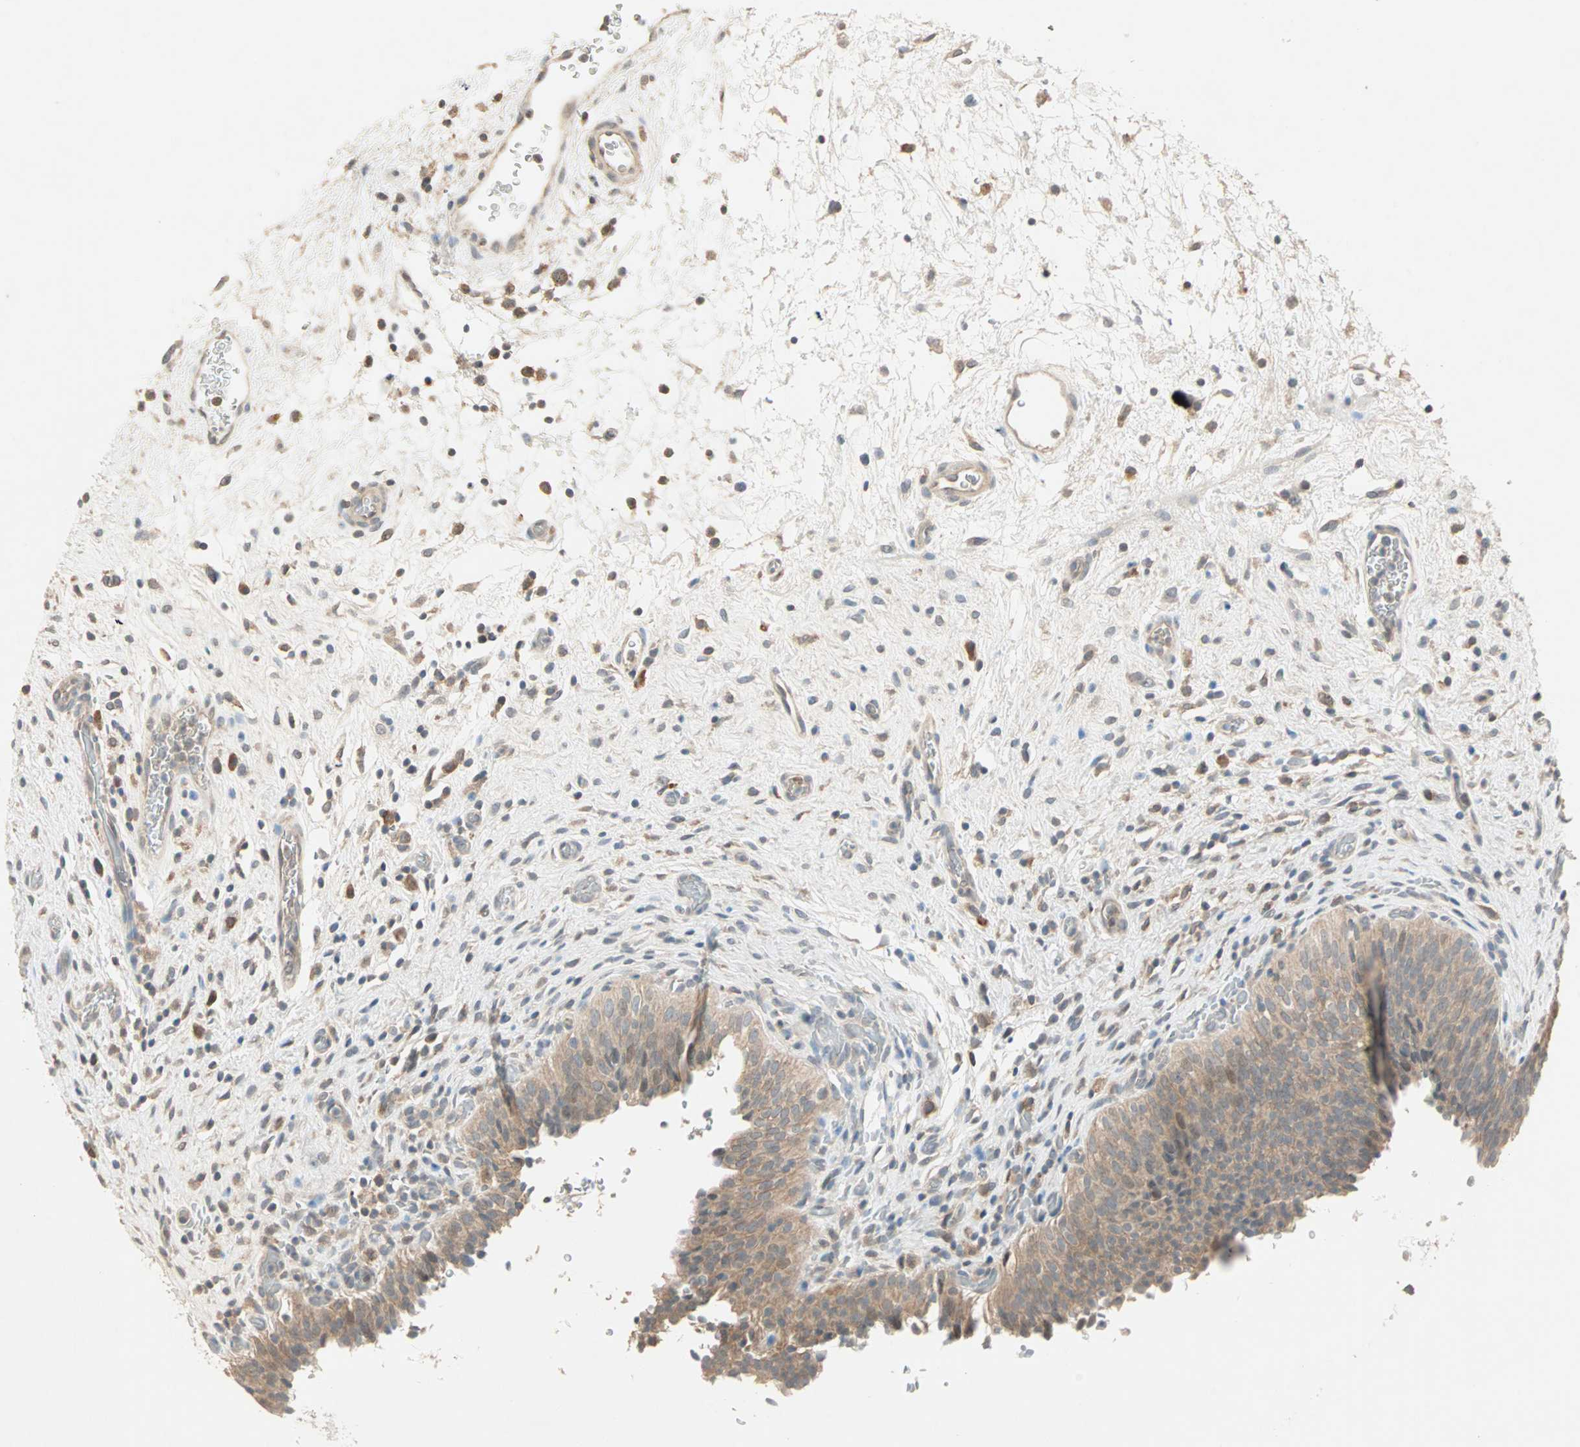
{"staining": {"intensity": "moderate", "quantity": ">75%", "location": "cytoplasmic/membranous"}, "tissue": "urinary bladder", "cell_type": "Urothelial cells", "image_type": "normal", "snomed": [{"axis": "morphology", "description": "Normal tissue, NOS"}, {"axis": "topography", "description": "Urinary bladder"}], "caption": "Immunohistochemistry (IHC) (DAB) staining of benign human urinary bladder displays moderate cytoplasmic/membranous protein expression in approximately >75% of urothelial cells.", "gene": "TTF2", "patient": {"sex": "male", "age": 51}}